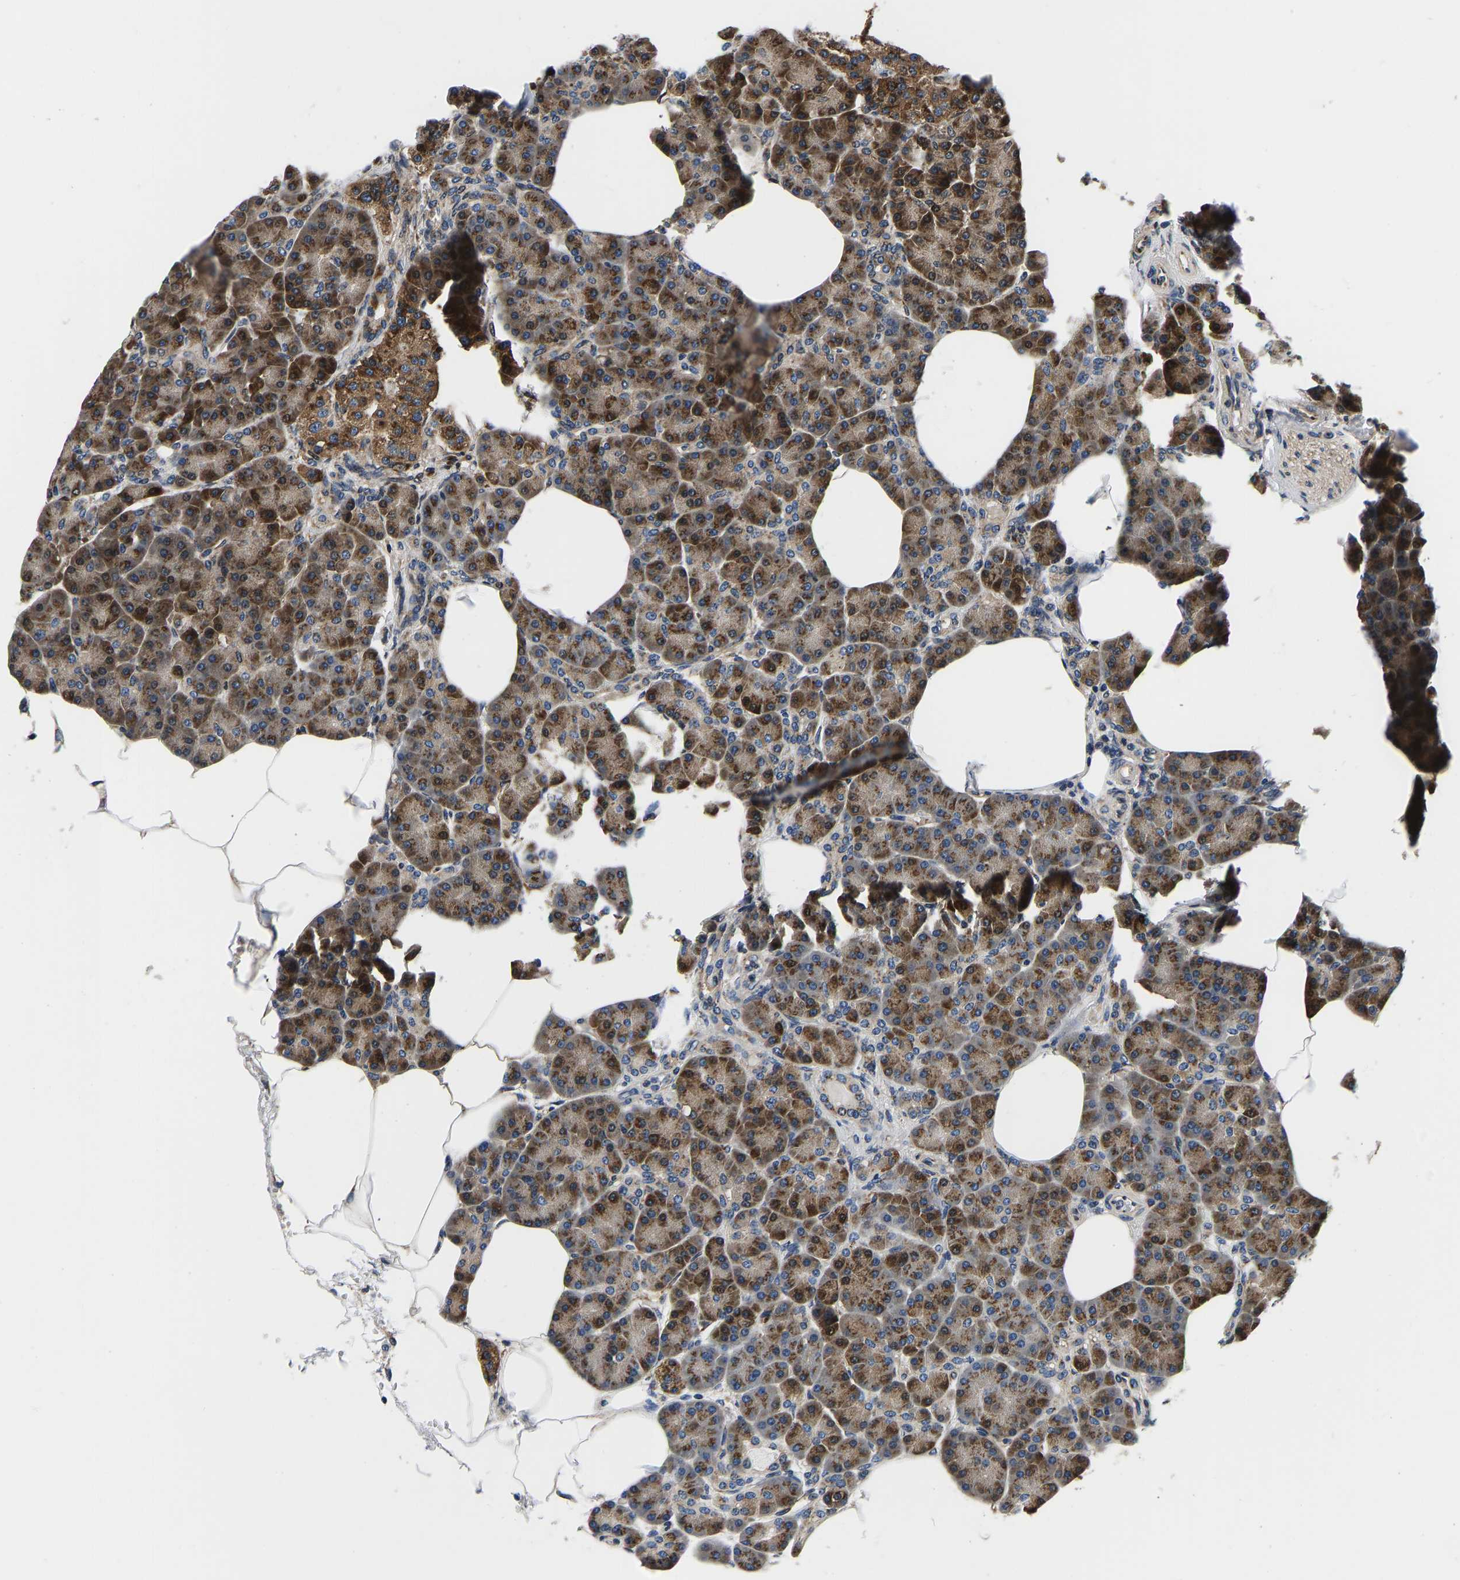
{"staining": {"intensity": "strong", "quantity": ">75%", "location": "cytoplasmic/membranous"}, "tissue": "pancreas", "cell_type": "Exocrine glandular cells", "image_type": "normal", "snomed": [{"axis": "morphology", "description": "Normal tissue, NOS"}, {"axis": "topography", "description": "Pancreas"}], "caption": "High-power microscopy captured an immunohistochemistry photomicrograph of unremarkable pancreas, revealing strong cytoplasmic/membranous positivity in approximately >75% of exocrine glandular cells.", "gene": "RABAC1", "patient": {"sex": "female", "age": 70}}